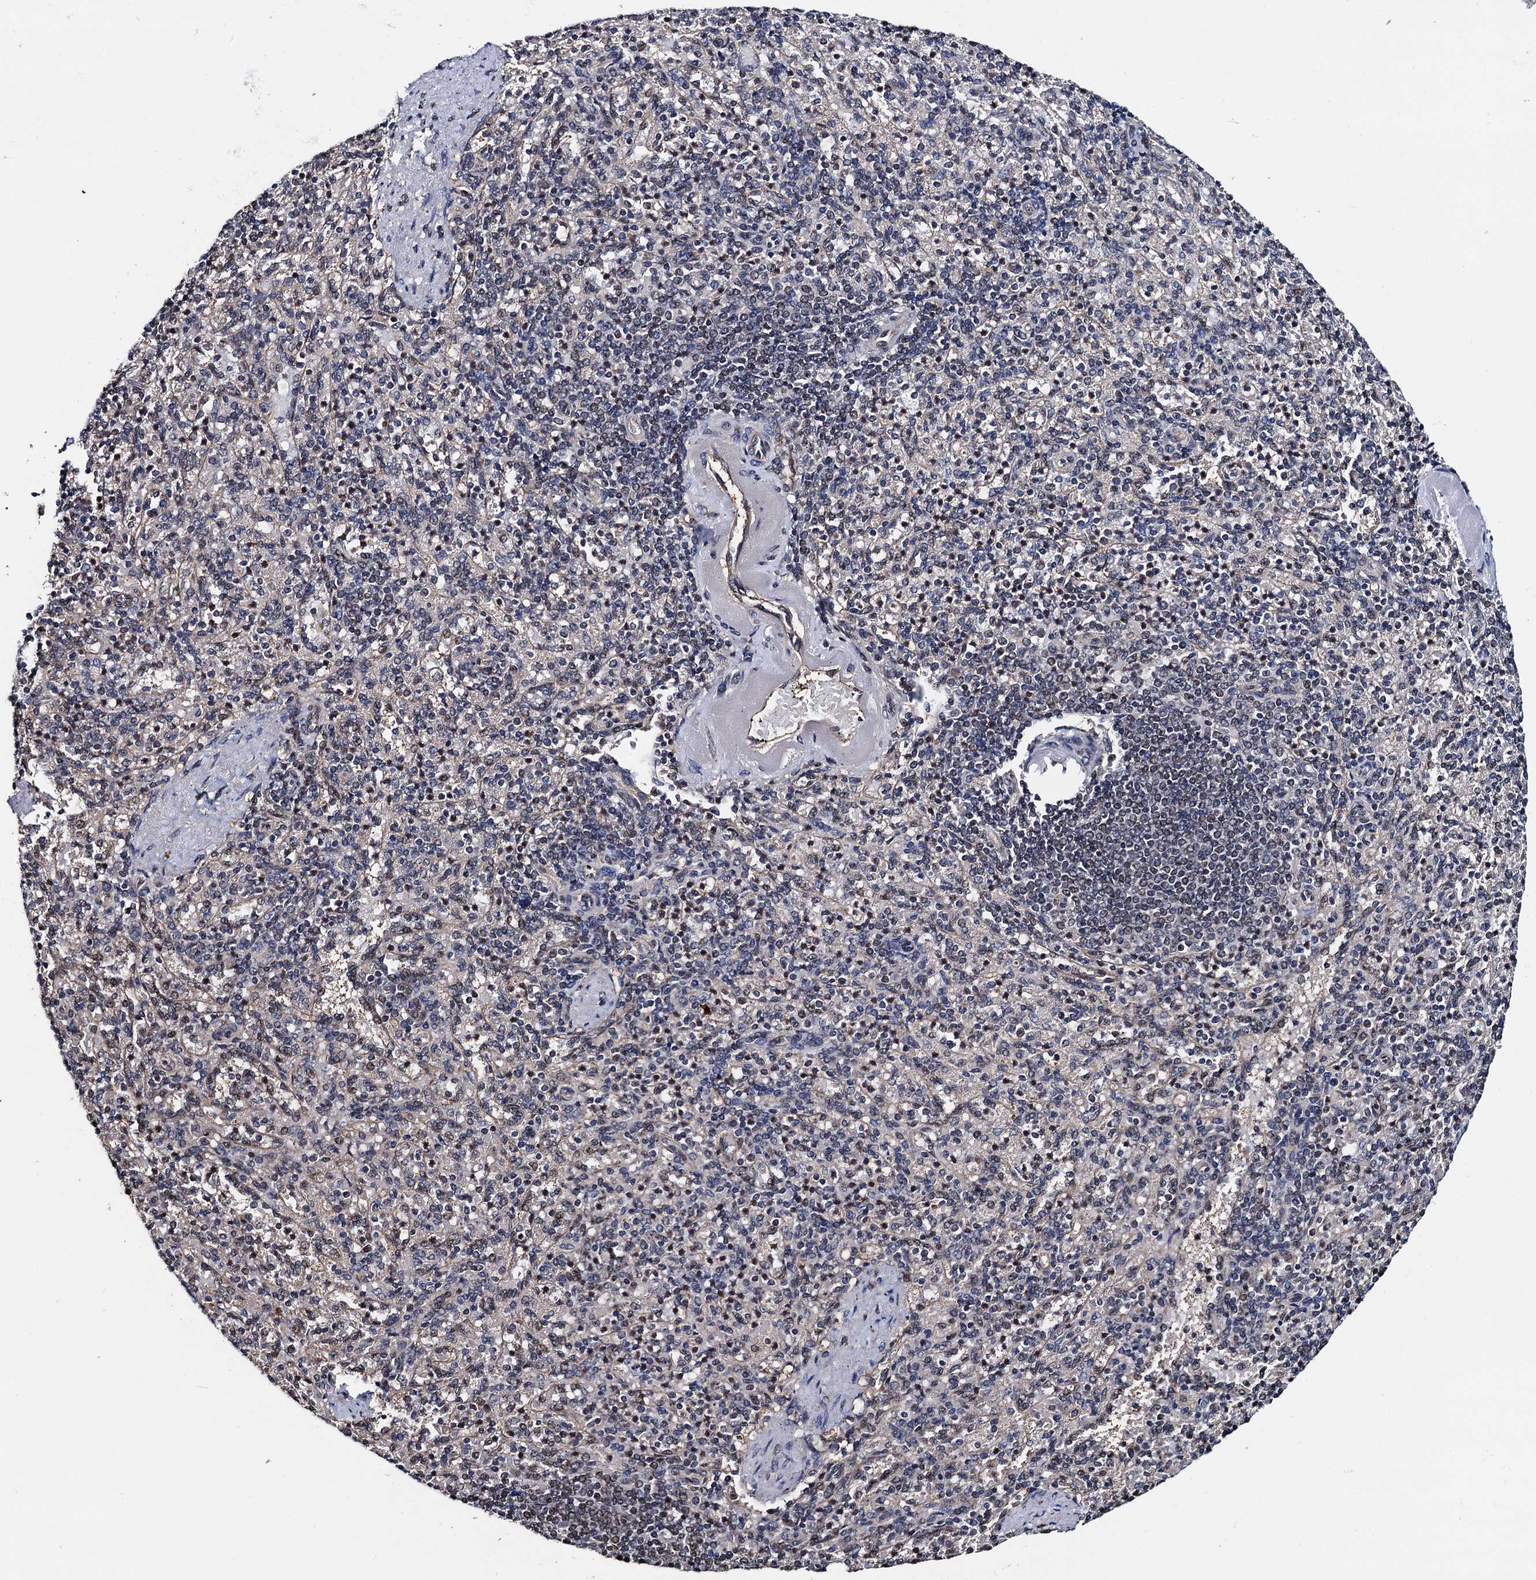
{"staining": {"intensity": "weak", "quantity": "25%-75%", "location": "cytoplasmic/membranous"}, "tissue": "spleen", "cell_type": "Cells in red pulp", "image_type": "normal", "snomed": [{"axis": "morphology", "description": "Normal tissue, NOS"}, {"axis": "topography", "description": "Spleen"}], "caption": "Brown immunohistochemical staining in unremarkable spleen reveals weak cytoplasmic/membranous expression in about 25%-75% of cells in red pulp.", "gene": "PTCD3", "patient": {"sex": "female", "age": 74}}